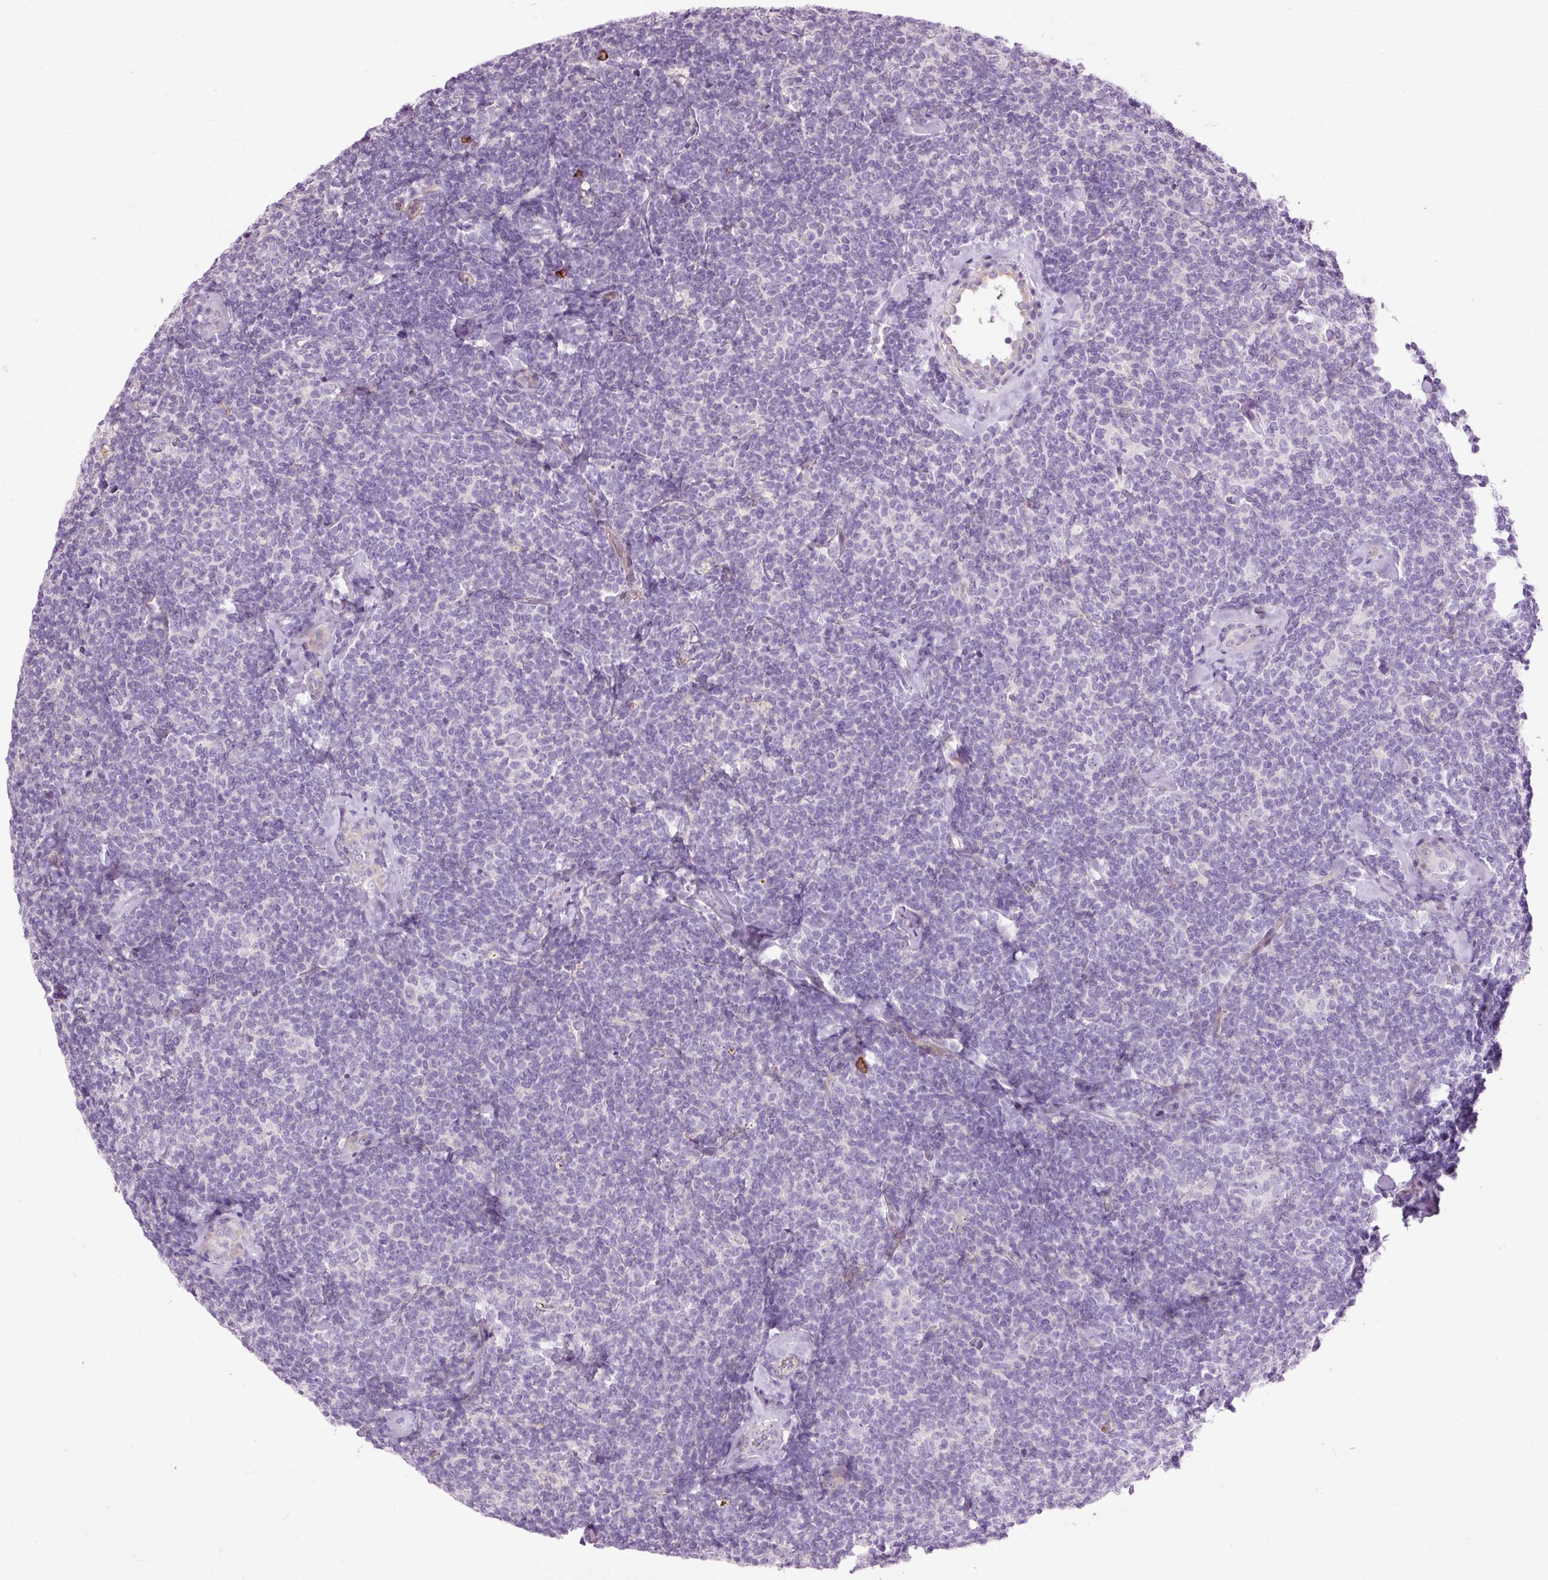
{"staining": {"intensity": "negative", "quantity": "none", "location": "none"}, "tissue": "lymphoma", "cell_type": "Tumor cells", "image_type": "cancer", "snomed": [{"axis": "morphology", "description": "Malignant lymphoma, non-Hodgkin's type, Low grade"}, {"axis": "topography", "description": "Lymph node"}], "caption": "The immunohistochemistry (IHC) image has no significant positivity in tumor cells of low-grade malignant lymphoma, non-Hodgkin's type tissue.", "gene": "FCRL4", "patient": {"sex": "female", "age": 56}}